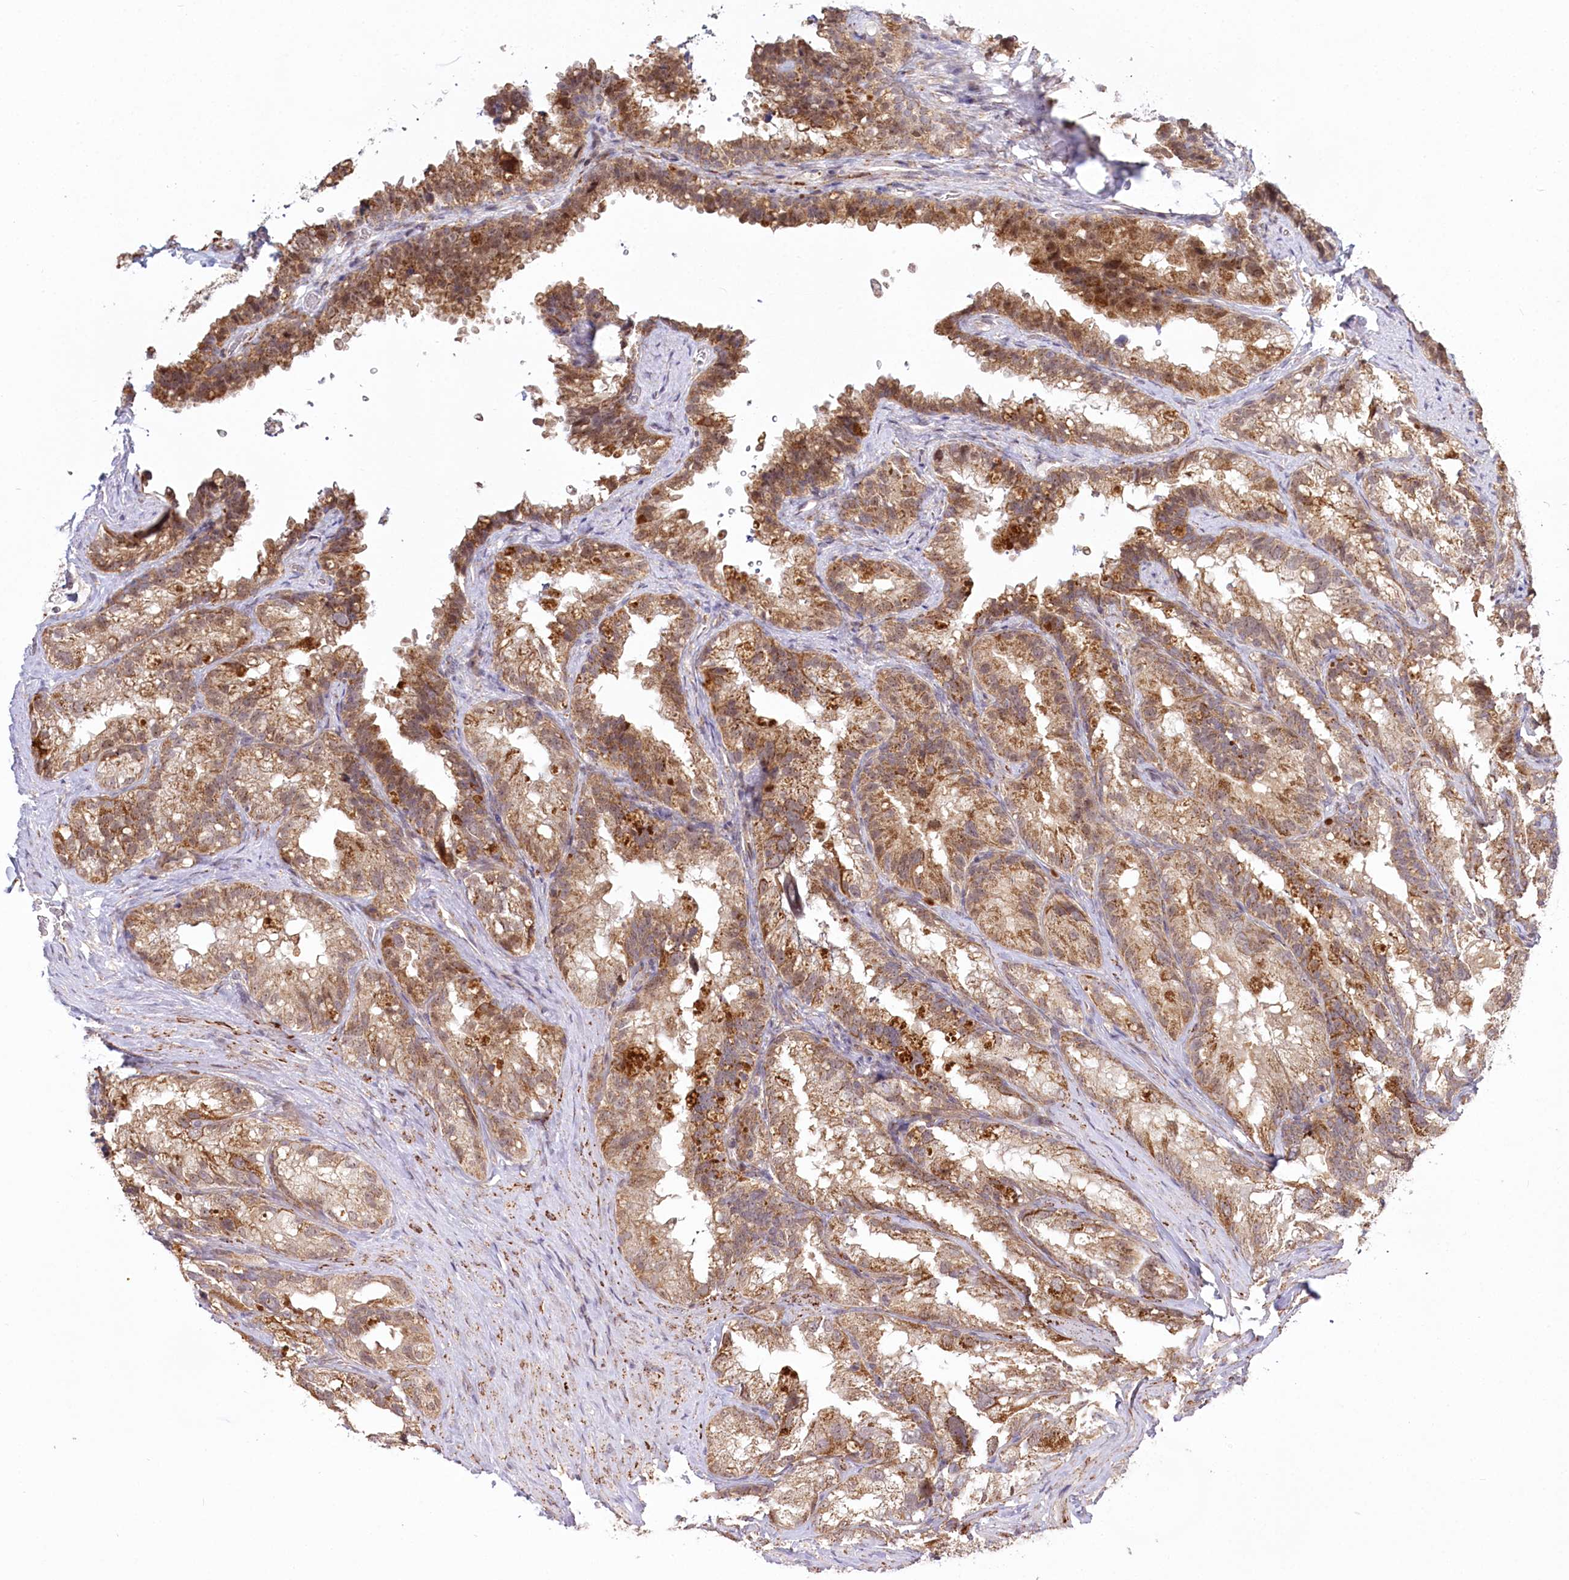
{"staining": {"intensity": "moderate", "quantity": ">75%", "location": "cytoplasmic/membranous"}, "tissue": "seminal vesicle", "cell_type": "Glandular cells", "image_type": "normal", "snomed": [{"axis": "morphology", "description": "Normal tissue, NOS"}, {"axis": "topography", "description": "Seminal veicle"}], "caption": "Seminal vesicle was stained to show a protein in brown. There is medium levels of moderate cytoplasmic/membranous staining in about >75% of glandular cells. Using DAB (3,3'-diaminobenzidine) (brown) and hematoxylin (blue) stains, captured at high magnification using brightfield microscopy.", "gene": "RTN4IP1", "patient": {"sex": "male", "age": 60}}